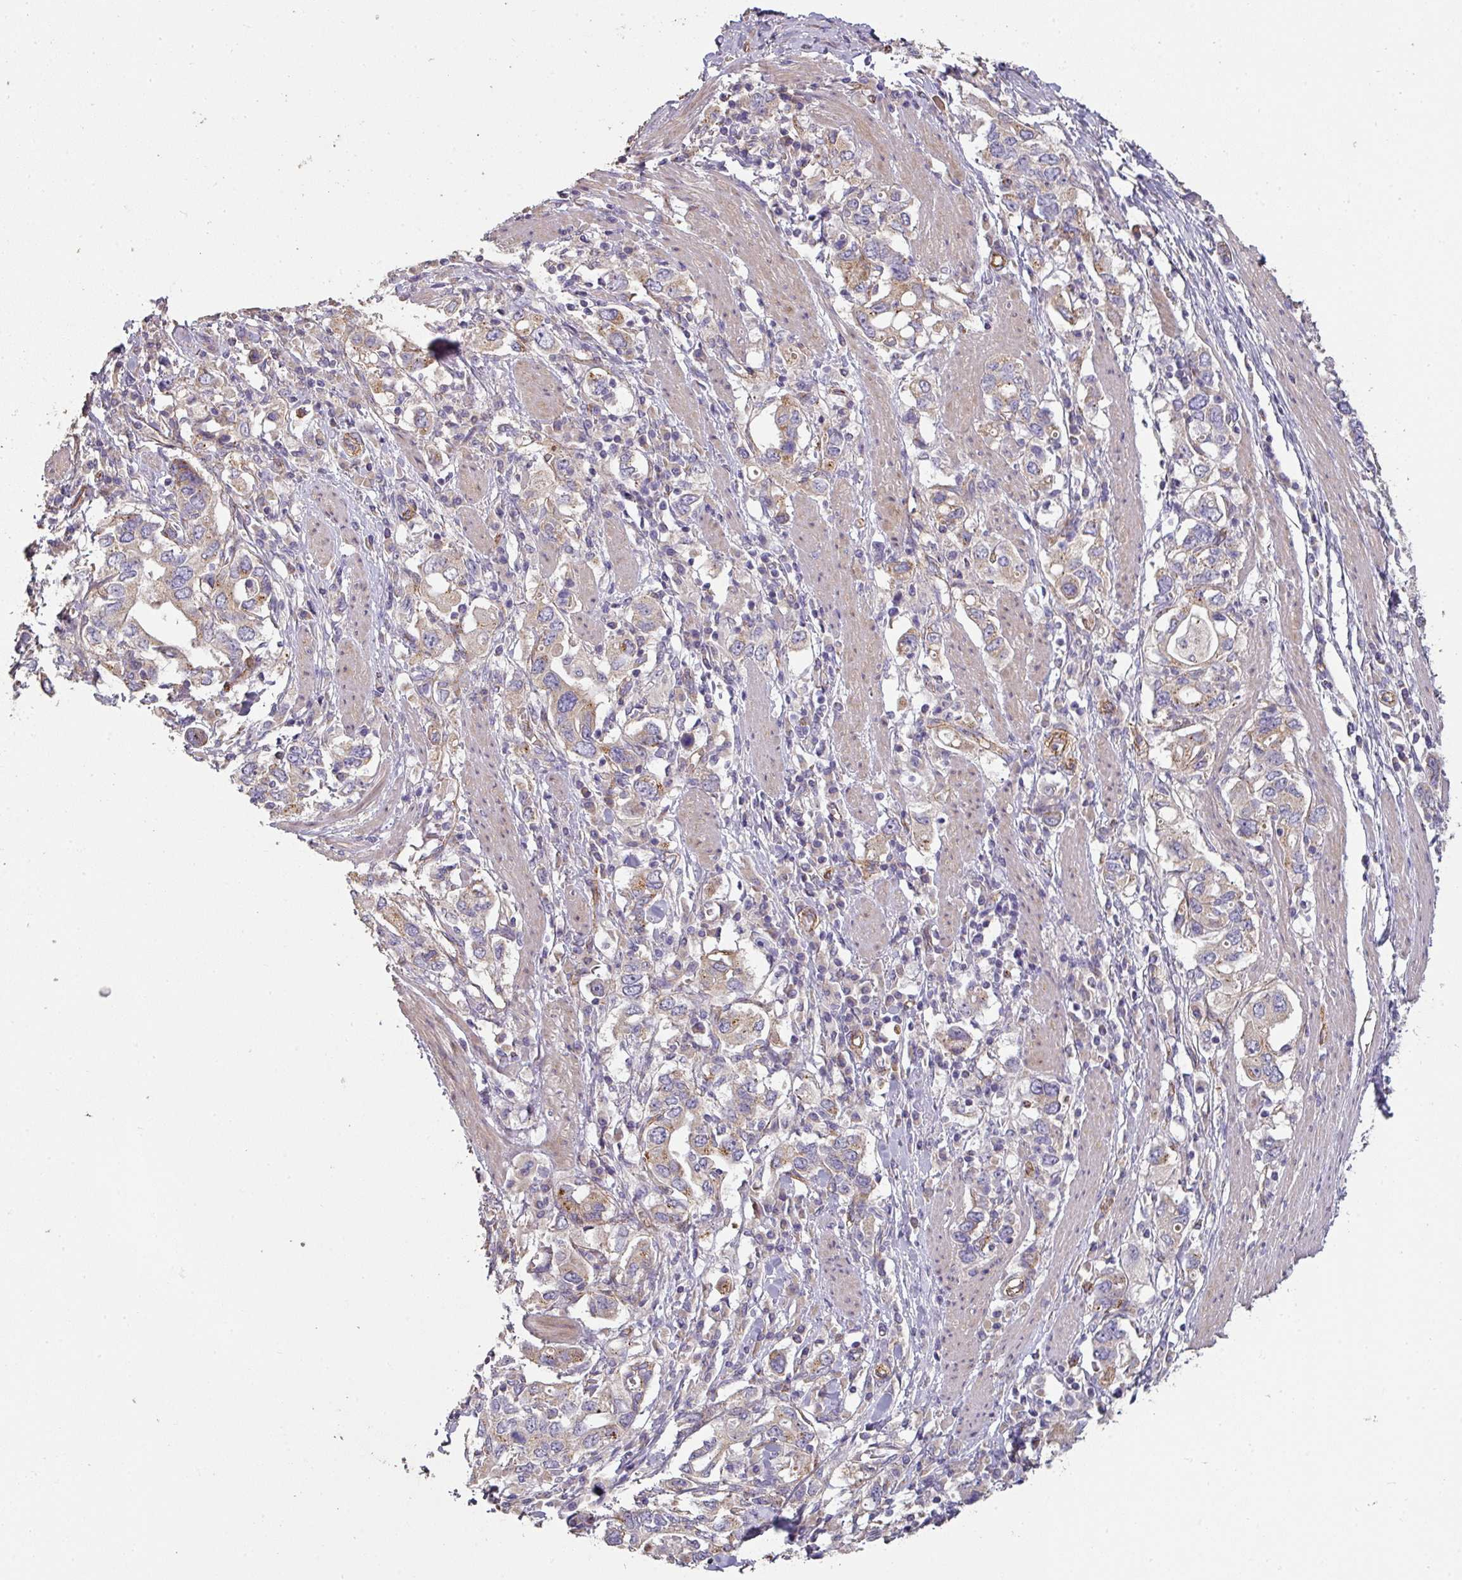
{"staining": {"intensity": "weak", "quantity": "<25%", "location": "cytoplasmic/membranous"}, "tissue": "stomach cancer", "cell_type": "Tumor cells", "image_type": "cancer", "snomed": [{"axis": "morphology", "description": "Adenocarcinoma, NOS"}, {"axis": "topography", "description": "Stomach, upper"}, {"axis": "topography", "description": "Stomach"}], "caption": "A high-resolution photomicrograph shows immunohistochemistry (IHC) staining of stomach adenocarcinoma, which reveals no significant positivity in tumor cells.", "gene": "PCDH1", "patient": {"sex": "male", "age": 62}}